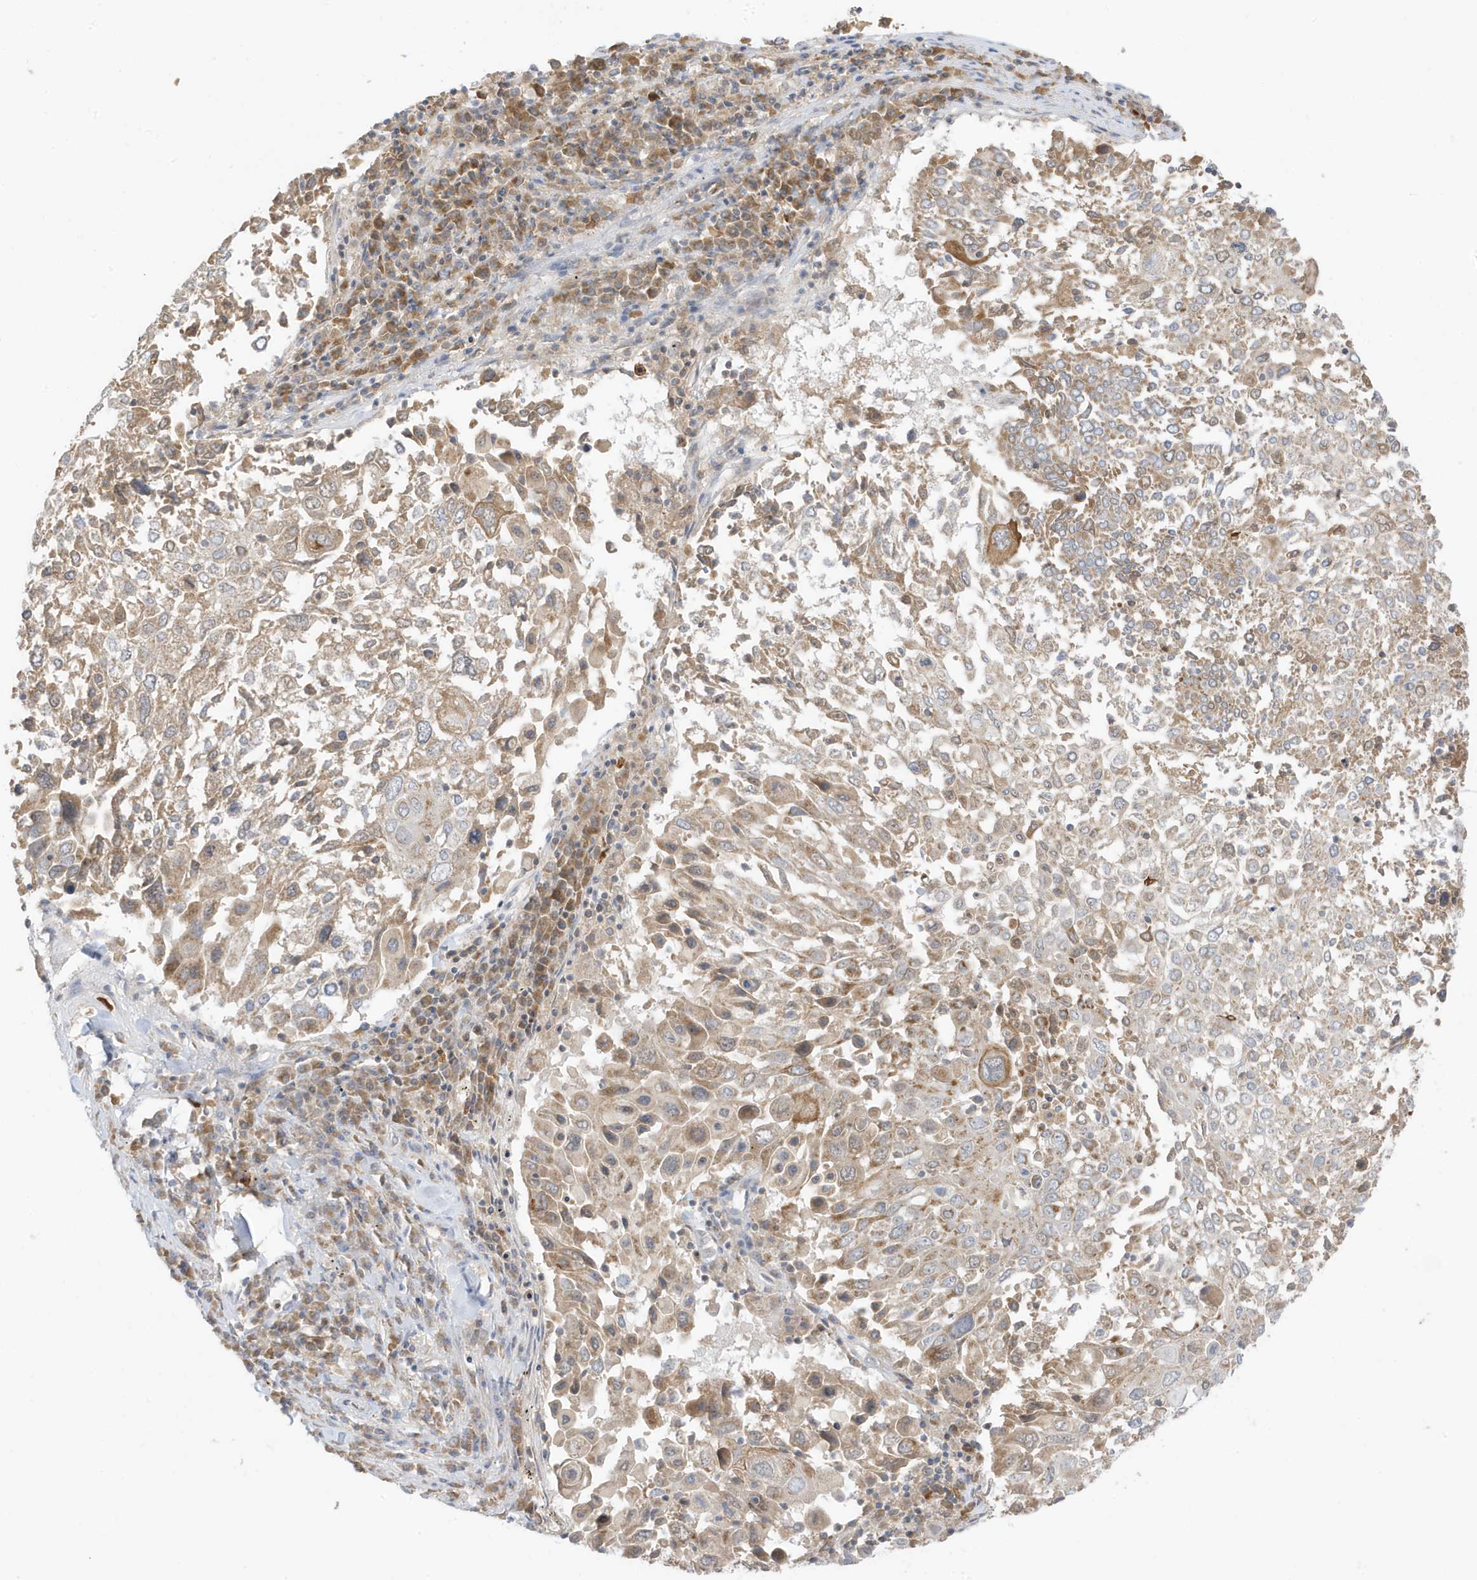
{"staining": {"intensity": "moderate", "quantity": ">75%", "location": "cytoplasmic/membranous"}, "tissue": "lung cancer", "cell_type": "Tumor cells", "image_type": "cancer", "snomed": [{"axis": "morphology", "description": "Squamous cell carcinoma, NOS"}, {"axis": "topography", "description": "Lung"}], "caption": "High-magnification brightfield microscopy of lung cancer (squamous cell carcinoma) stained with DAB (3,3'-diaminobenzidine) (brown) and counterstained with hematoxylin (blue). tumor cells exhibit moderate cytoplasmic/membranous positivity is present in about>75% of cells.", "gene": "NPPC", "patient": {"sex": "male", "age": 65}}